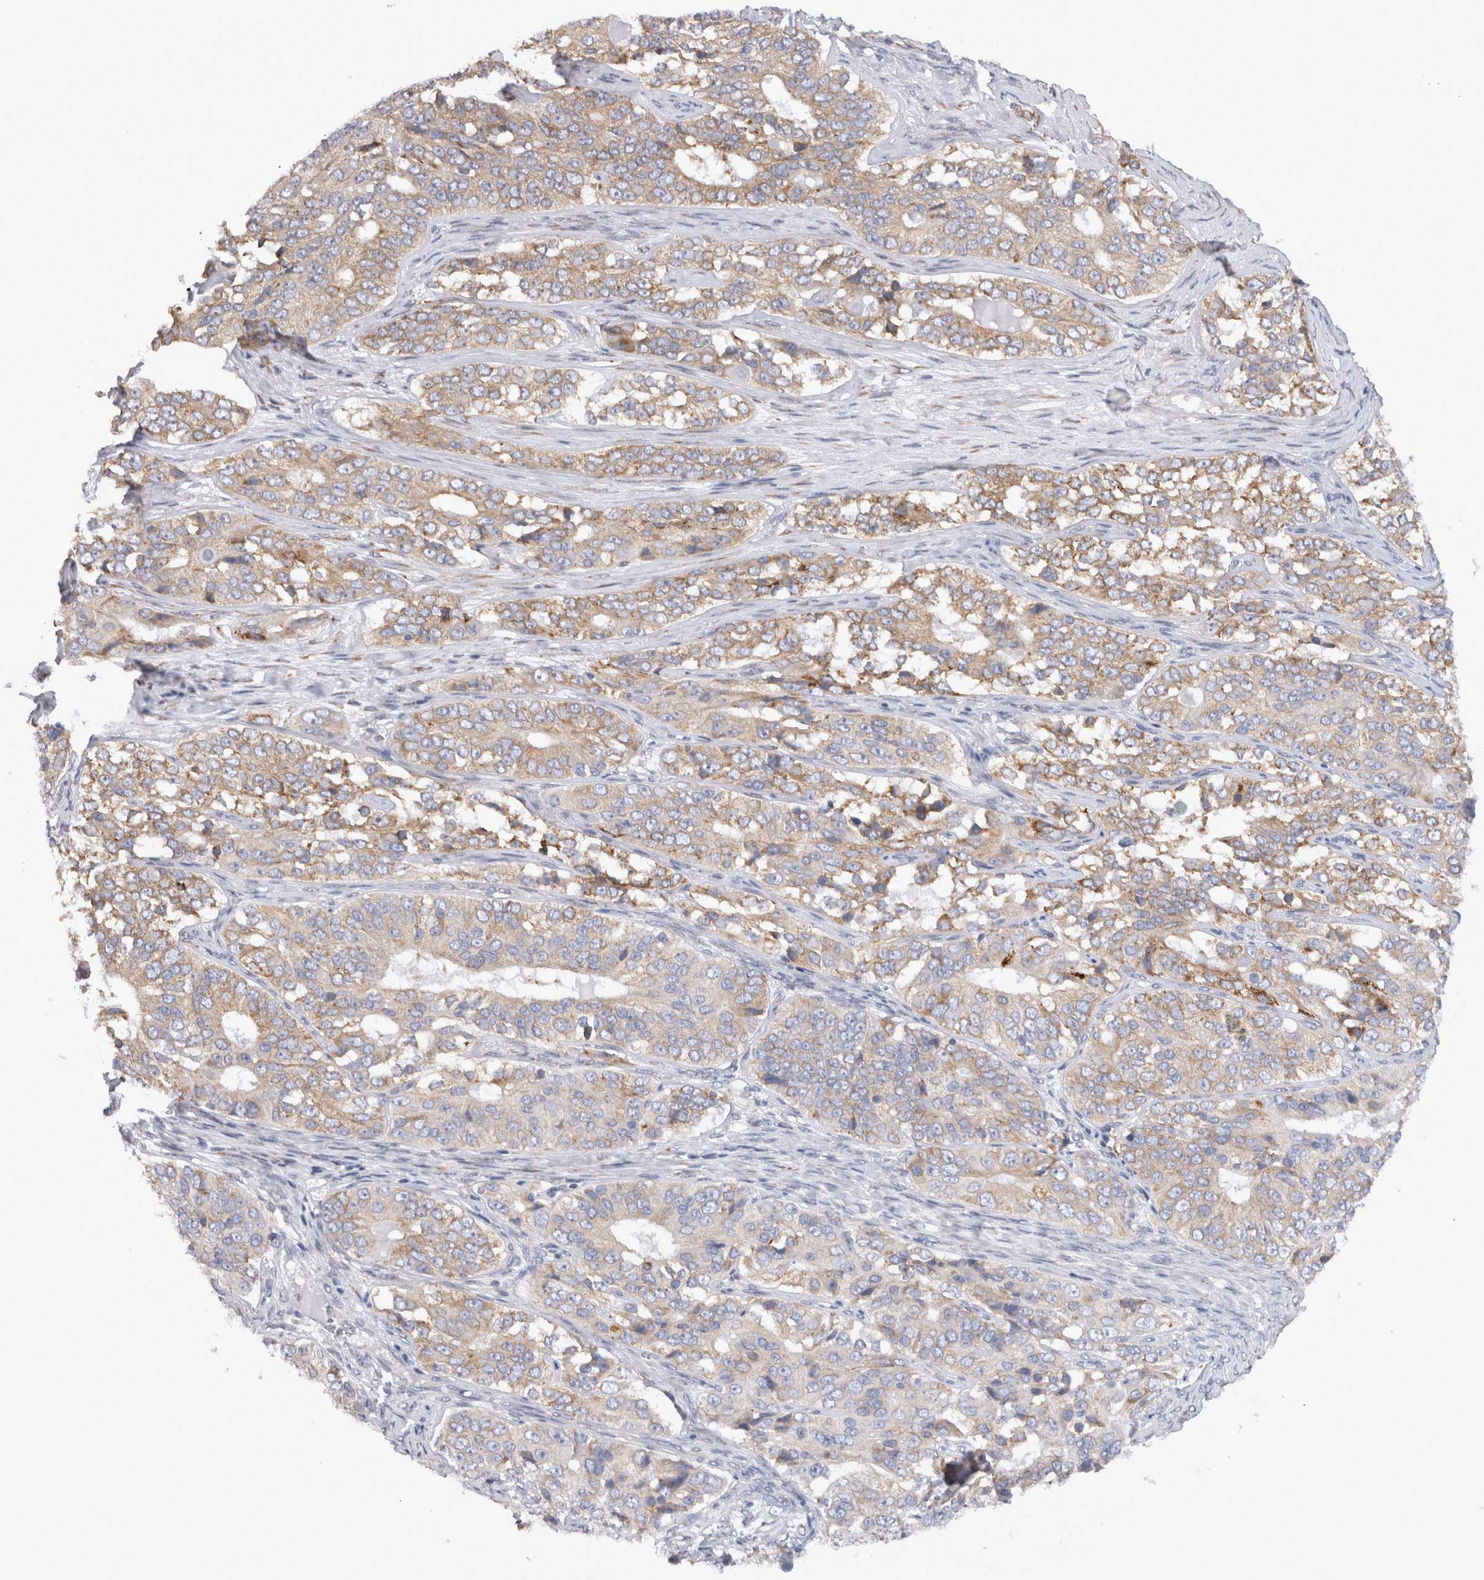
{"staining": {"intensity": "weak", "quantity": ">75%", "location": "cytoplasmic/membranous"}, "tissue": "ovarian cancer", "cell_type": "Tumor cells", "image_type": "cancer", "snomed": [{"axis": "morphology", "description": "Carcinoma, endometroid"}, {"axis": "topography", "description": "Ovary"}], "caption": "Immunohistochemical staining of human ovarian cancer (endometroid carcinoma) shows weak cytoplasmic/membranous protein expression in approximately >75% of tumor cells. The staining was performed using DAB to visualize the protein expression in brown, while the nuclei were stained in blue with hematoxylin (Magnification: 20x).", "gene": "VCPIP1", "patient": {"sex": "female", "age": 51}}